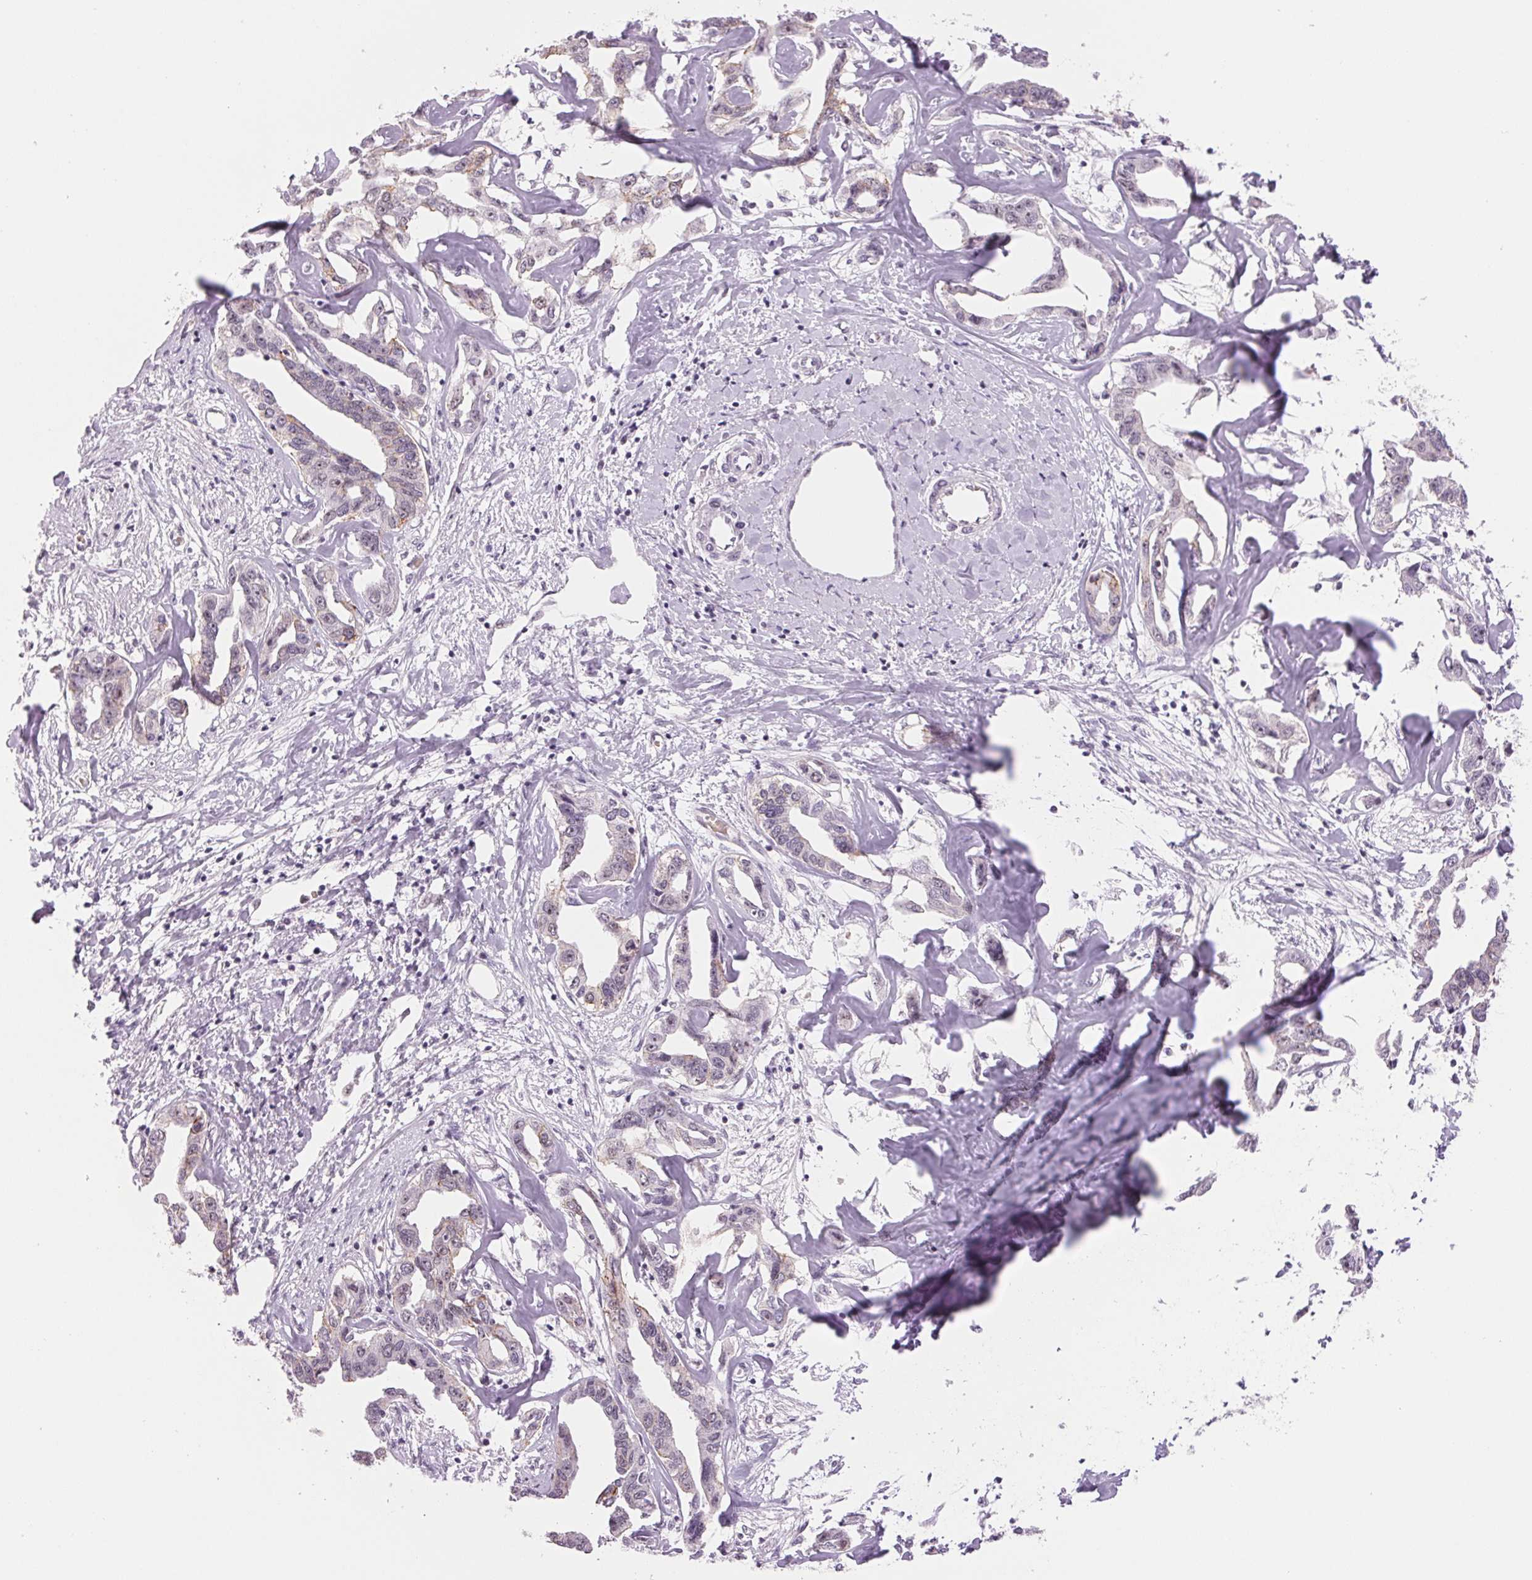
{"staining": {"intensity": "weak", "quantity": "<25%", "location": "cytoplasmic/membranous"}, "tissue": "liver cancer", "cell_type": "Tumor cells", "image_type": "cancer", "snomed": [{"axis": "morphology", "description": "Cholangiocarcinoma"}, {"axis": "topography", "description": "Liver"}], "caption": "Immunohistochemistry (IHC) micrograph of neoplastic tissue: human liver cancer stained with DAB demonstrates no significant protein staining in tumor cells.", "gene": "ZC3H14", "patient": {"sex": "male", "age": 59}}